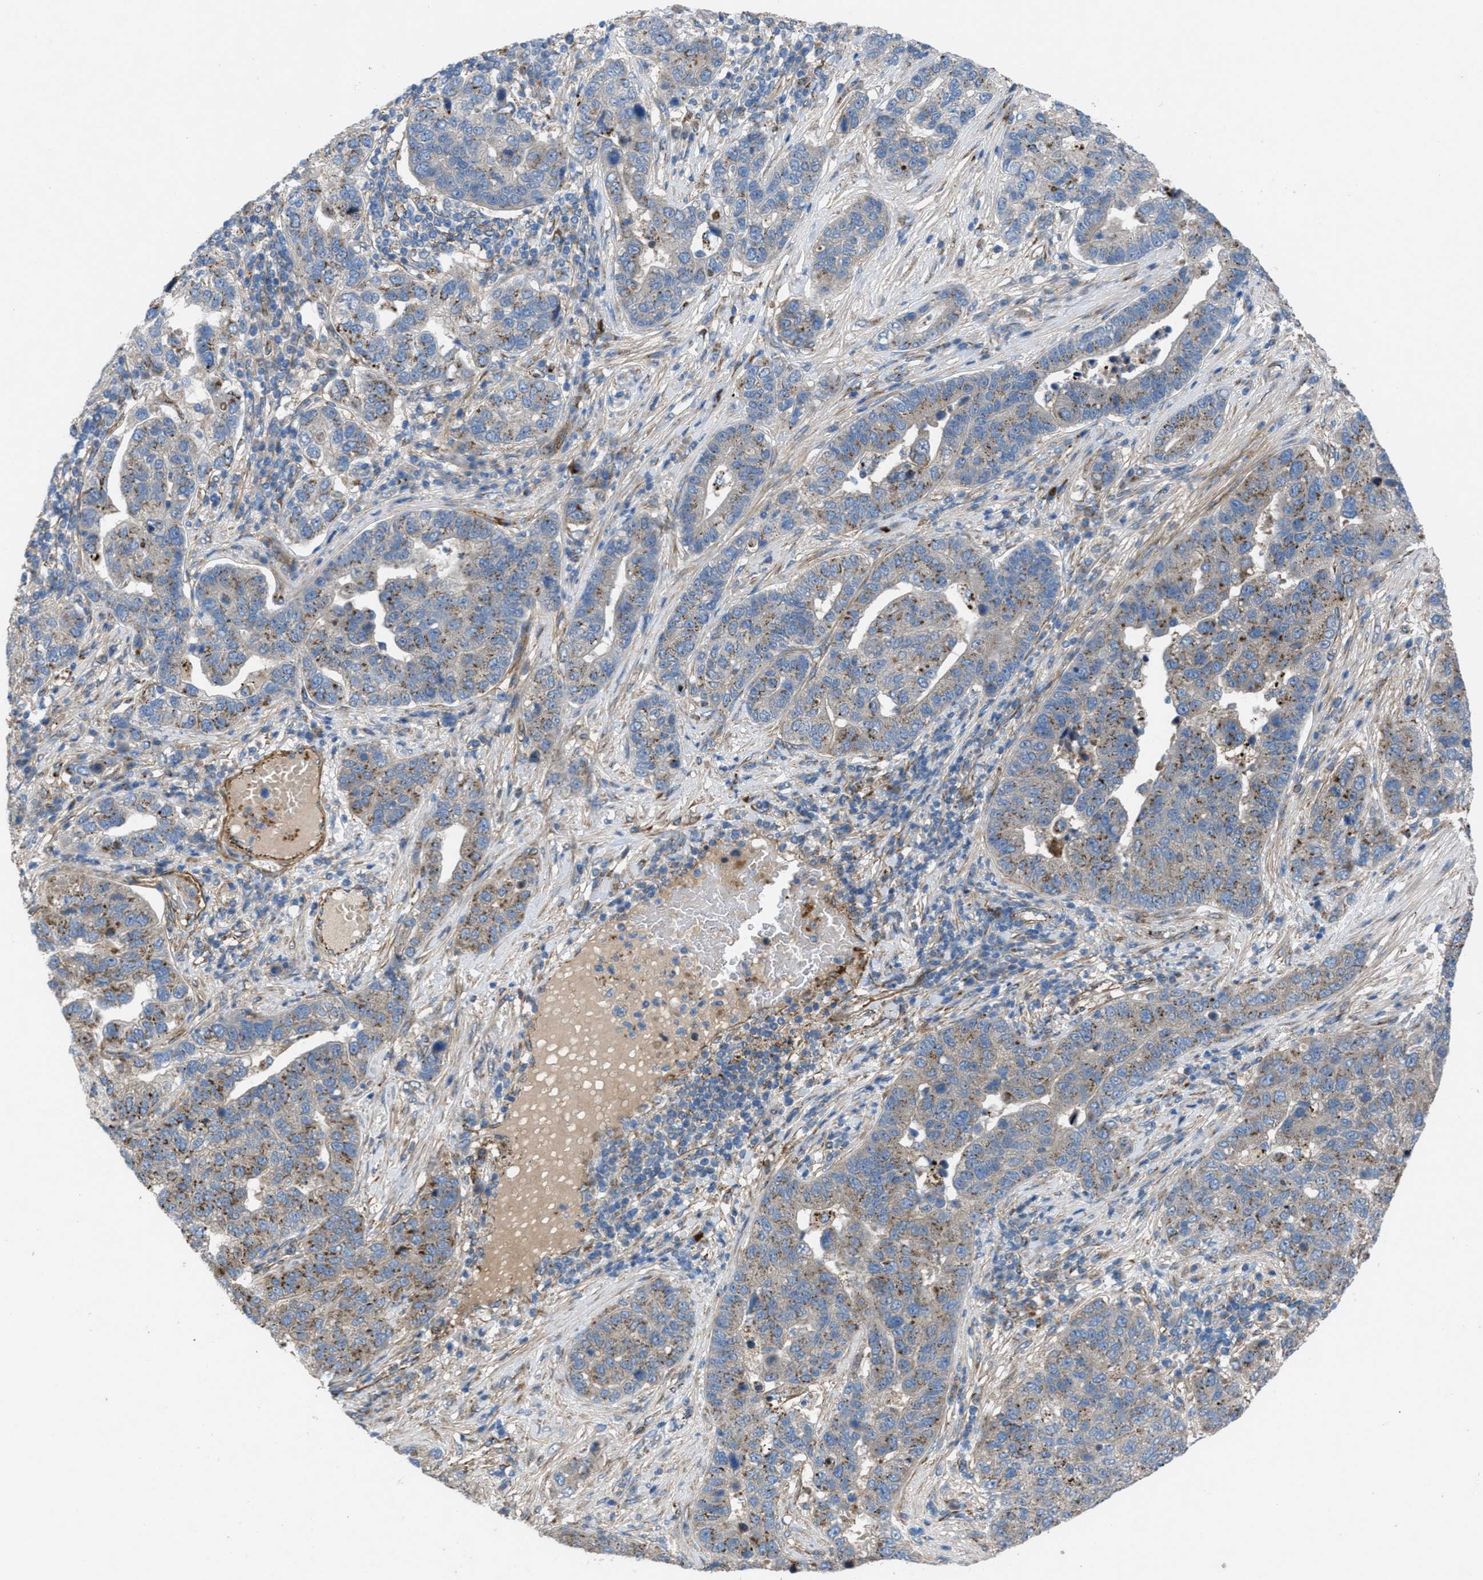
{"staining": {"intensity": "moderate", "quantity": "<25%", "location": "cytoplasmic/membranous"}, "tissue": "pancreatic cancer", "cell_type": "Tumor cells", "image_type": "cancer", "snomed": [{"axis": "morphology", "description": "Adenocarcinoma, NOS"}, {"axis": "topography", "description": "Pancreas"}], "caption": "Human pancreatic cancer (adenocarcinoma) stained with a protein marker reveals moderate staining in tumor cells.", "gene": "SLC6A9", "patient": {"sex": "female", "age": 61}}